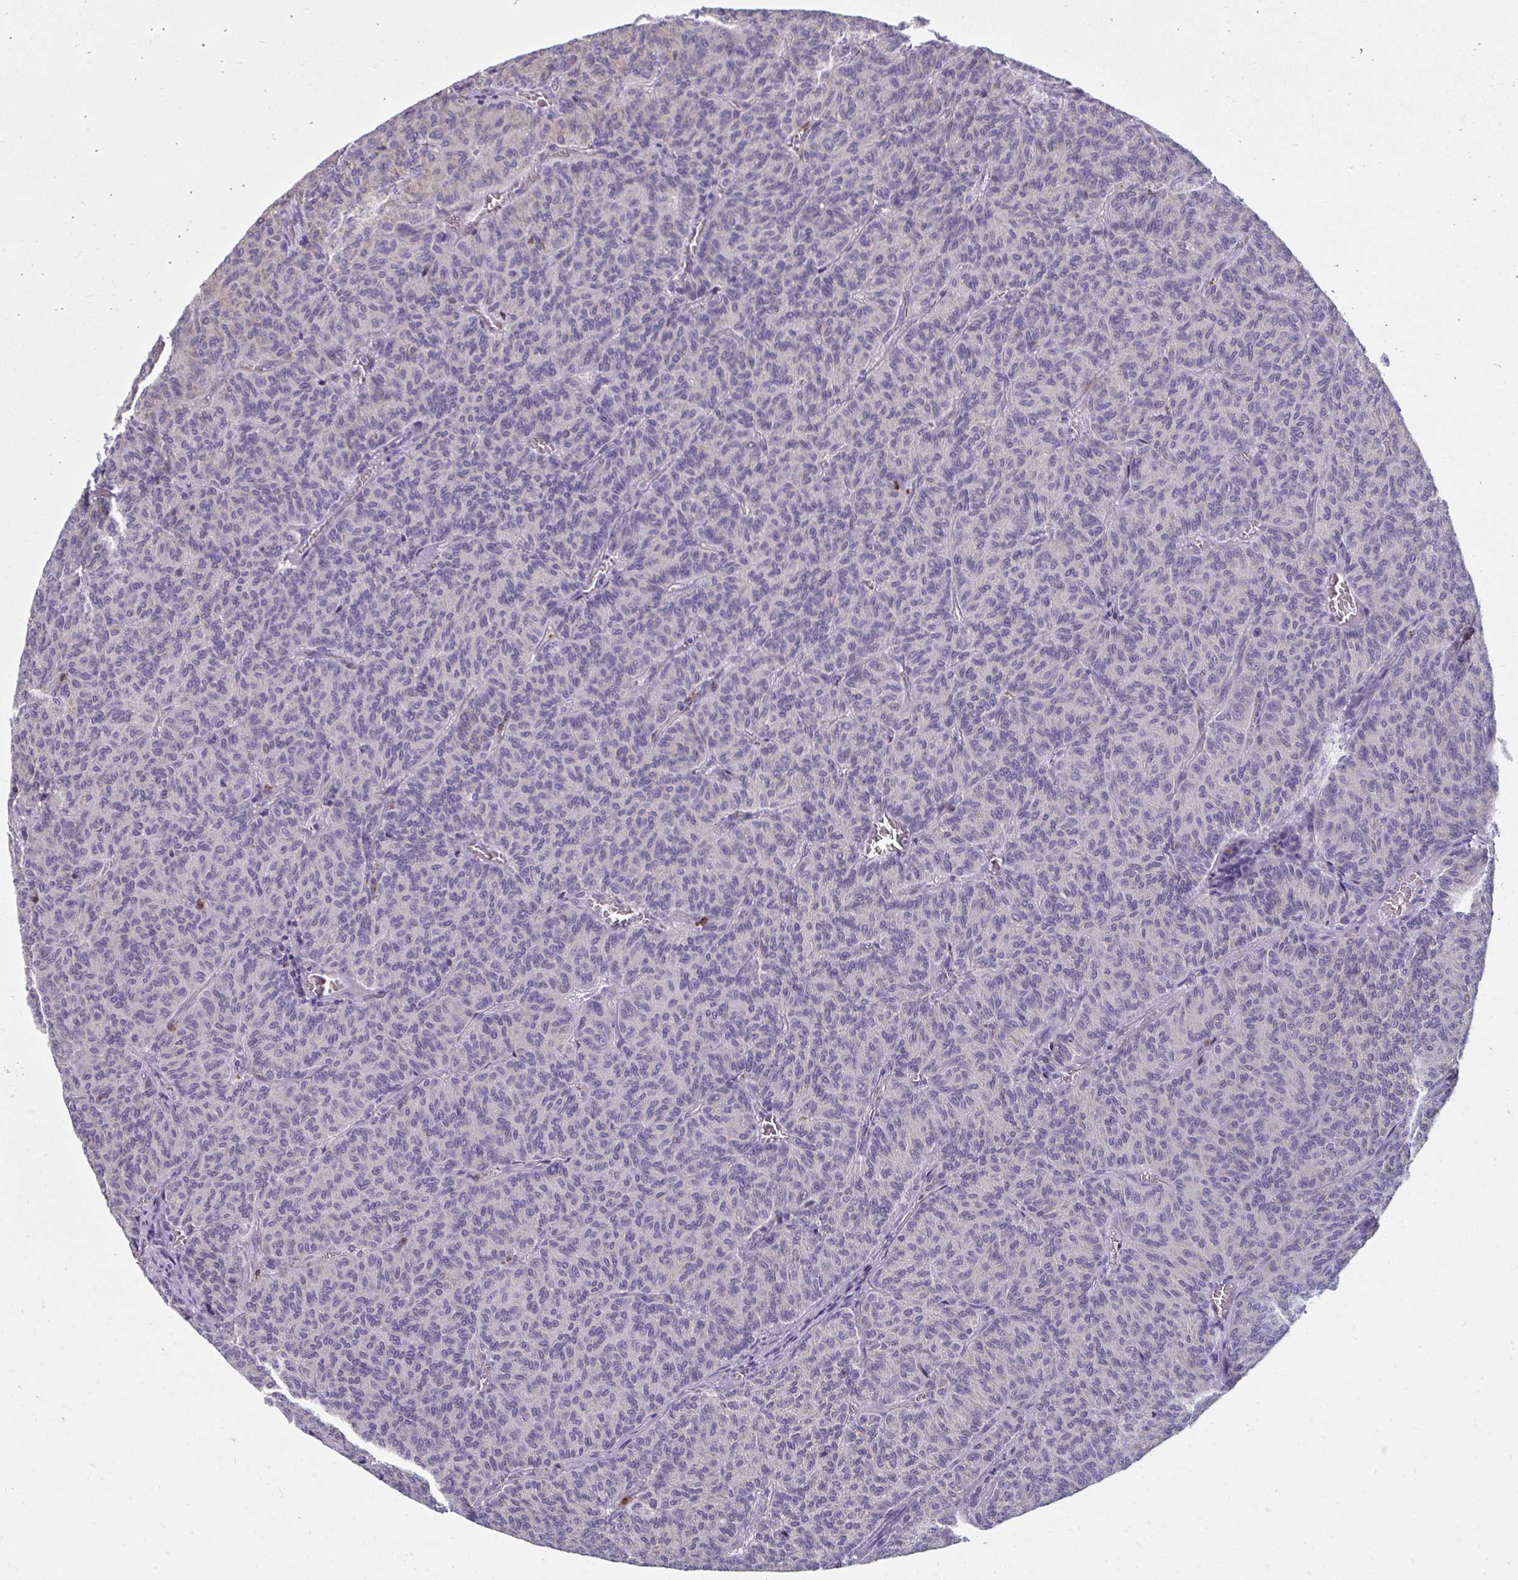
{"staining": {"intensity": "negative", "quantity": "none", "location": "none"}, "tissue": "carcinoid", "cell_type": "Tumor cells", "image_type": "cancer", "snomed": [{"axis": "morphology", "description": "Carcinoid, malignant, NOS"}, {"axis": "topography", "description": "Lung"}], "caption": "IHC histopathology image of neoplastic tissue: human carcinoid (malignant) stained with DAB (3,3'-diaminobenzidine) shows no significant protein positivity in tumor cells.", "gene": "EIF1AD", "patient": {"sex": "male", "age": 61}}